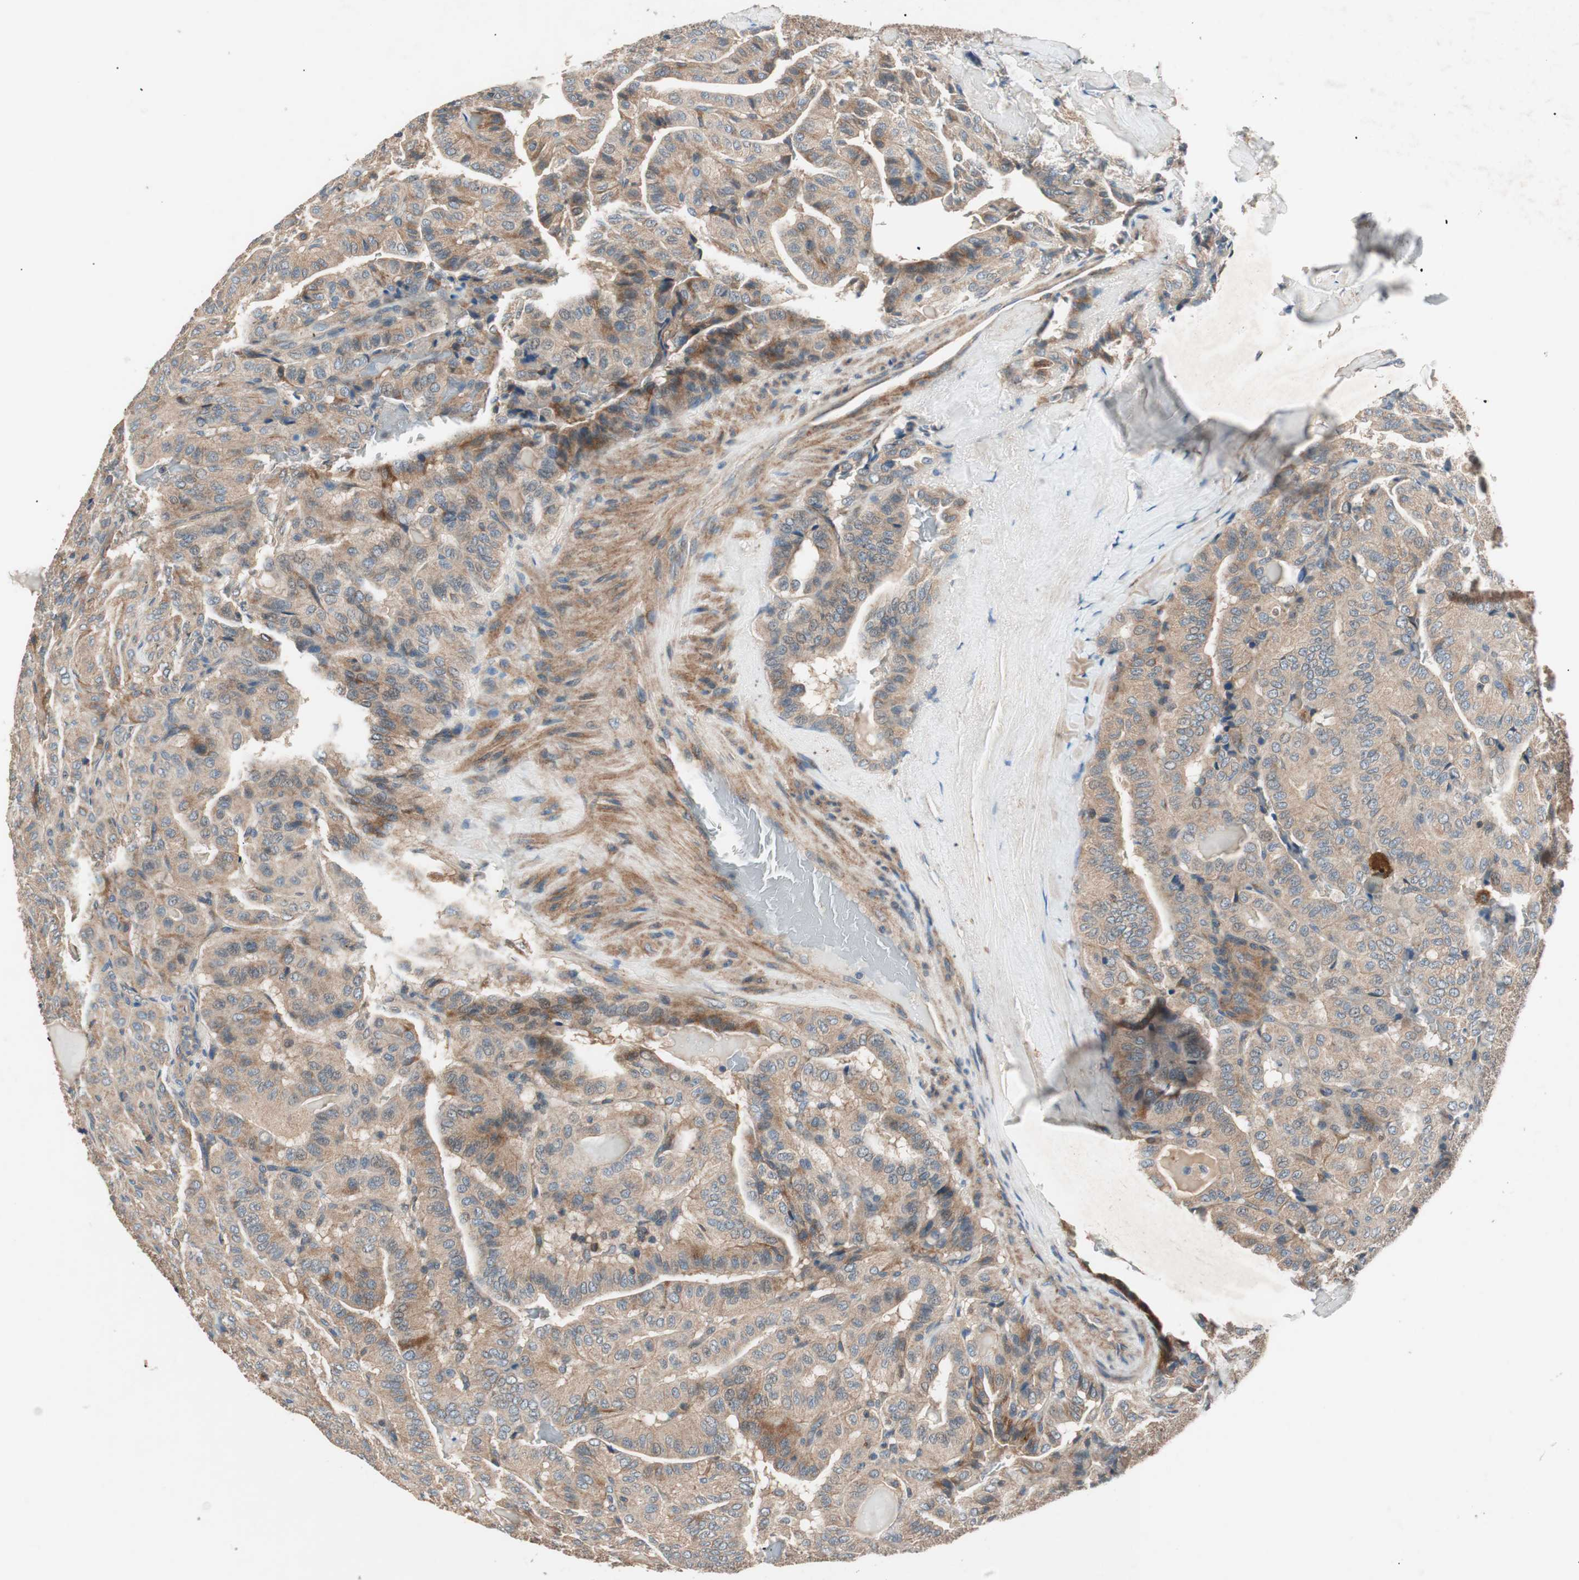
{"staining": {"intensity": "moderate", "quantity": ">75%", "location": "cytoplasmic/membranous"}, "tissue": "thyroid cancer", "cell_type": "Tumor cells", "image_type": "cancer", "snomed": [{"axis": "morphology", "description": "Papillary adenocarcinoma, NOS"}, {"axis": "topography", "description": "Thyroid gland"}], "caption": "Brown immunohistochemical staining in human thyroid papillary adenocarcinoma shows moderate cytoplasmic/membranous positivity in approximately >75% of tumor cells.", "gene": "HPN", "patient": {"sex": "male", "age": 77}}